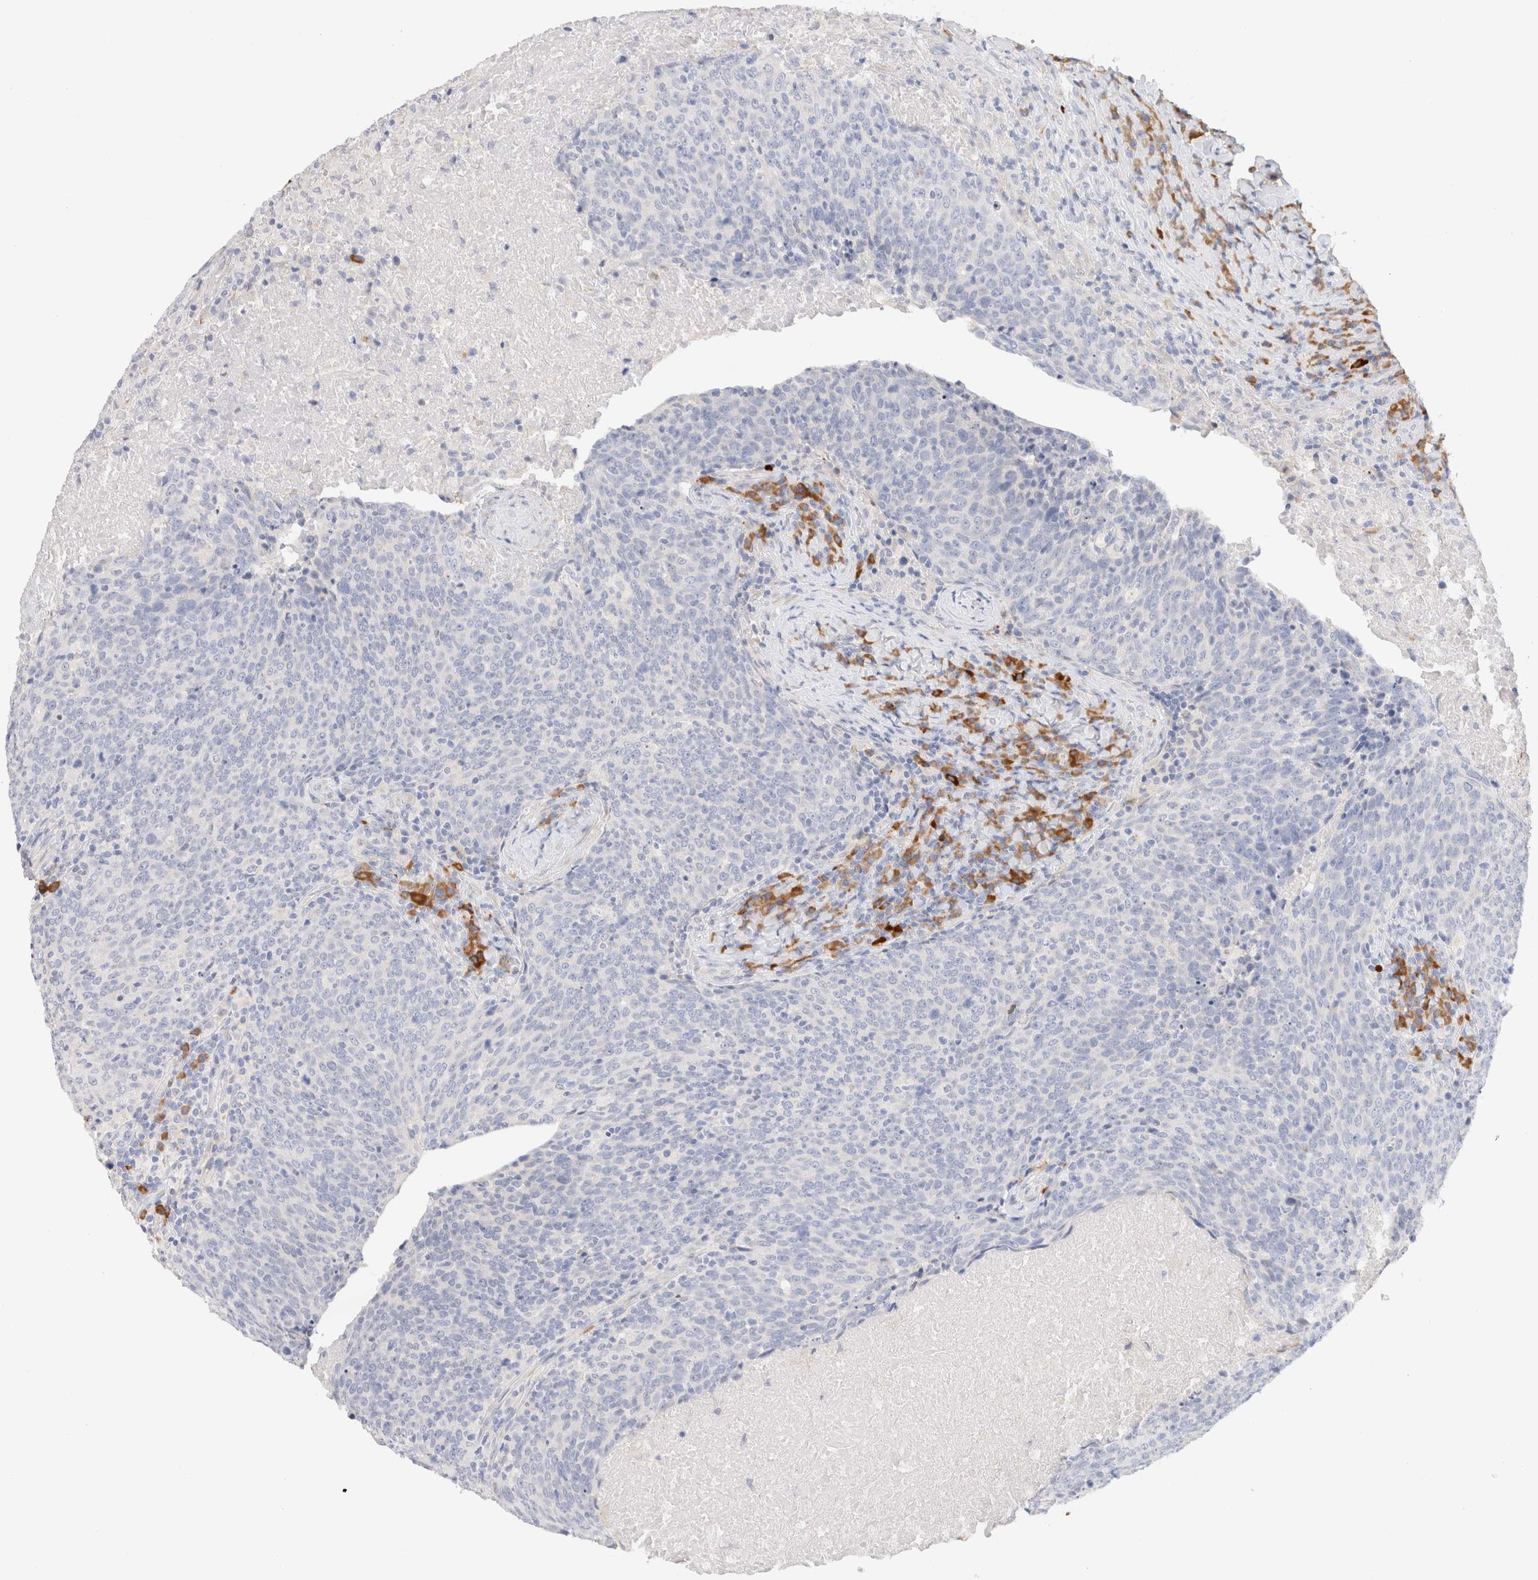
{"staining": {"intensity": "negative", "quantity": "none", "location": "none"}, "tissue": "head and neck cancer", "cell_type": "Tumor cells", "image_type": "cancer", "snomed": [{"axis": "morphology", "description": "Squamous cell carcinoma, NOS"}, {"axis": "morphology", "description": "Squamous cell carcinoma, metastatic, NOS"}, {"axis": "topography", "description": "Lymph node"}, {"axis": "topography", "description": "Head-Neck"}], "caption": "IHC image of neoplastic tissue: metastatic squamous cell carcinoma (head and neck) stained with DAB (3,3'-diaminobenzidine) exhibits no significant protein staining in tumor cells. (DAB (3,3'-diaminobenzidine) immunohistochemistry (IHC) with hematoxylin counter stain).", "gene": "GADD45G", "patient": {"sex": "male", "age": 62}}